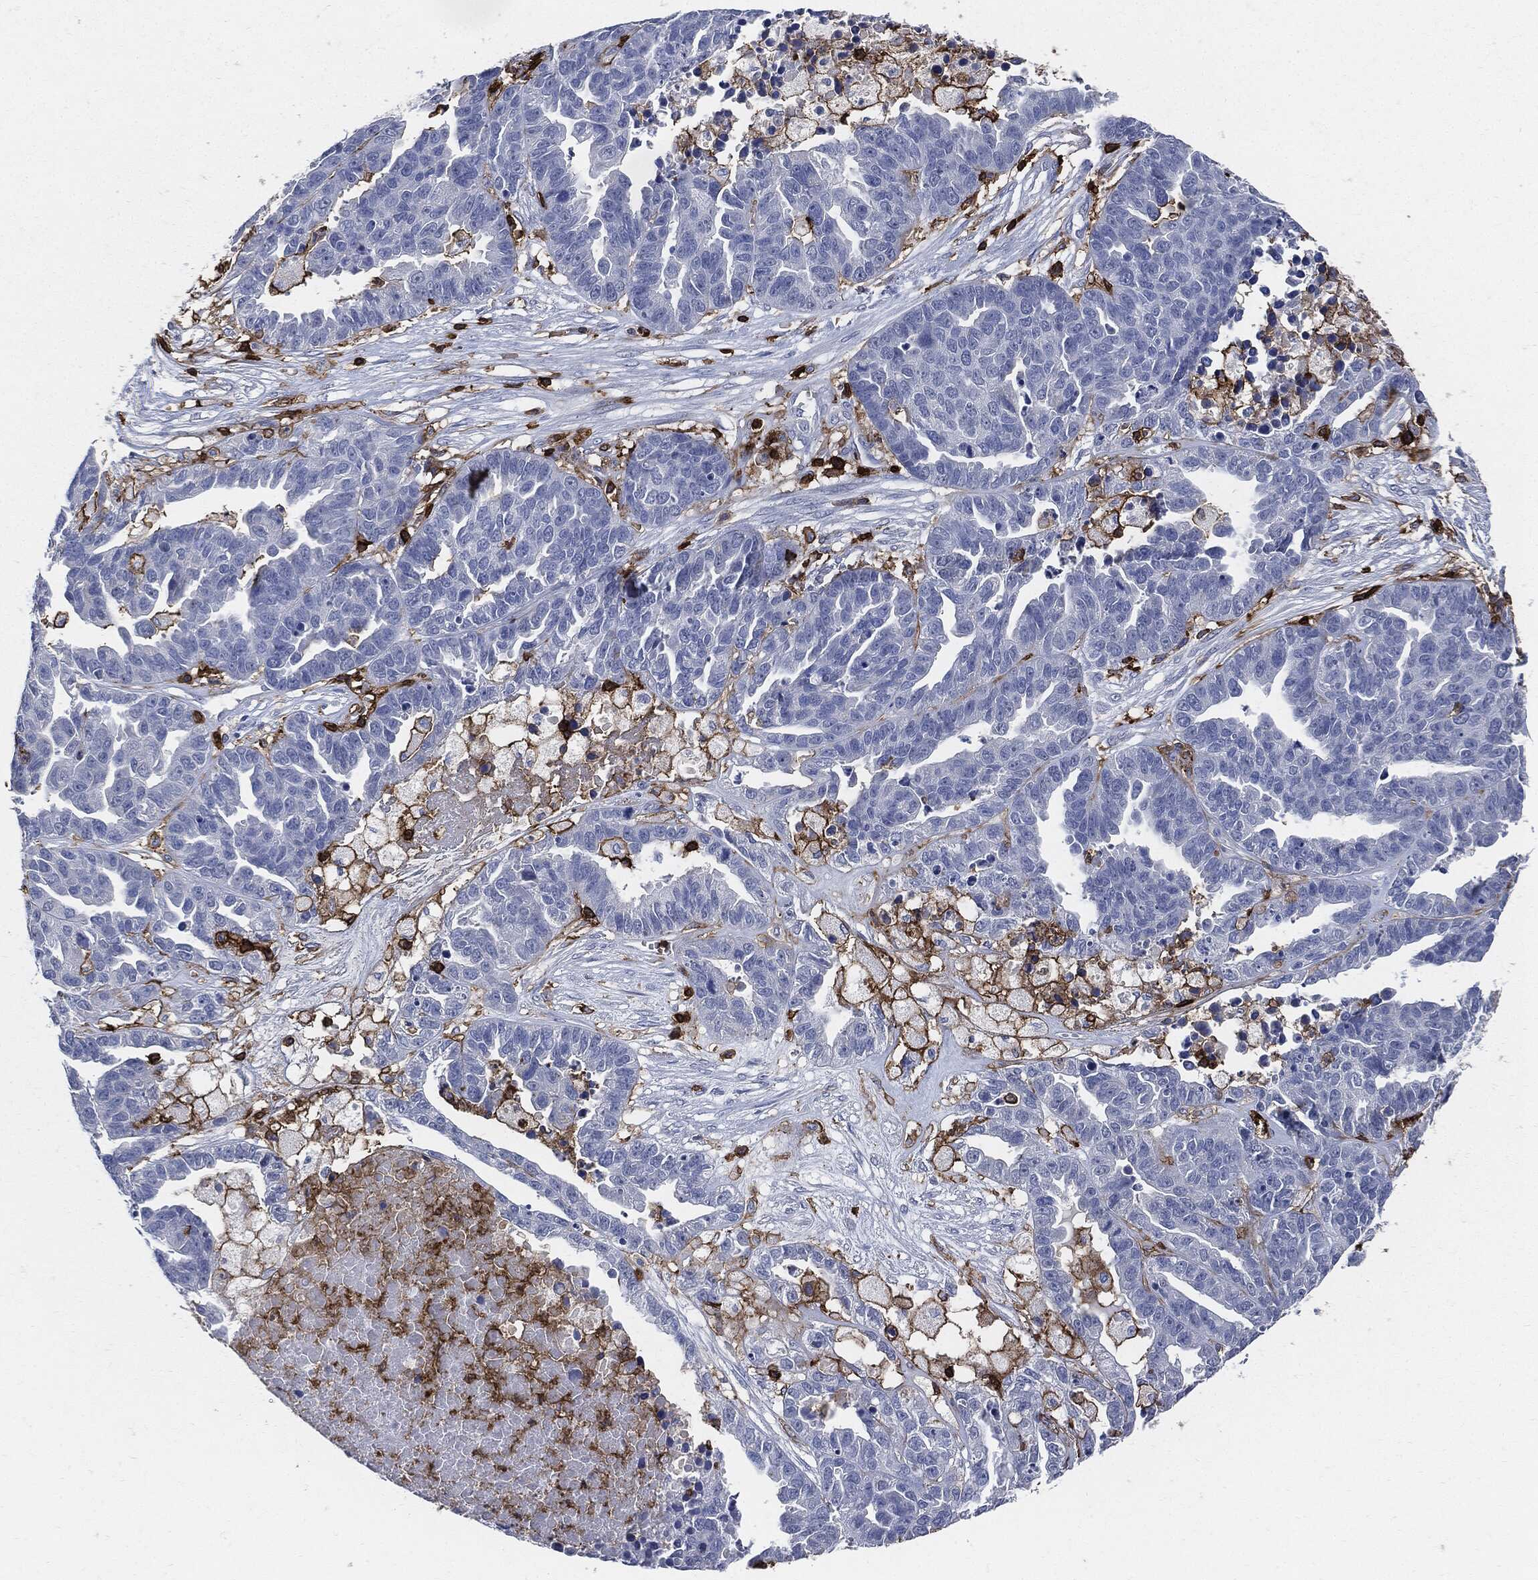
{"staining": {"intensity": "negative", "quantity": "none", "location": "none"}, "tissue": "ovarian cancer", "cell_type": "Tumor cells", "image_type": "cancer", "snomed": [{"axis": "morphology", "description": "Cystadenocarcinoma, serous, NOS"}, {"axis": "topography", "description": "Ovary"}], "caption": "A micrograph of ovarian cancer (serous cystadenocarcinoma) stained for a protein exhibits no brown staining in tumor cells.", "gene": "PTPRC", "patient": {"sex": "female", "age": 87}}